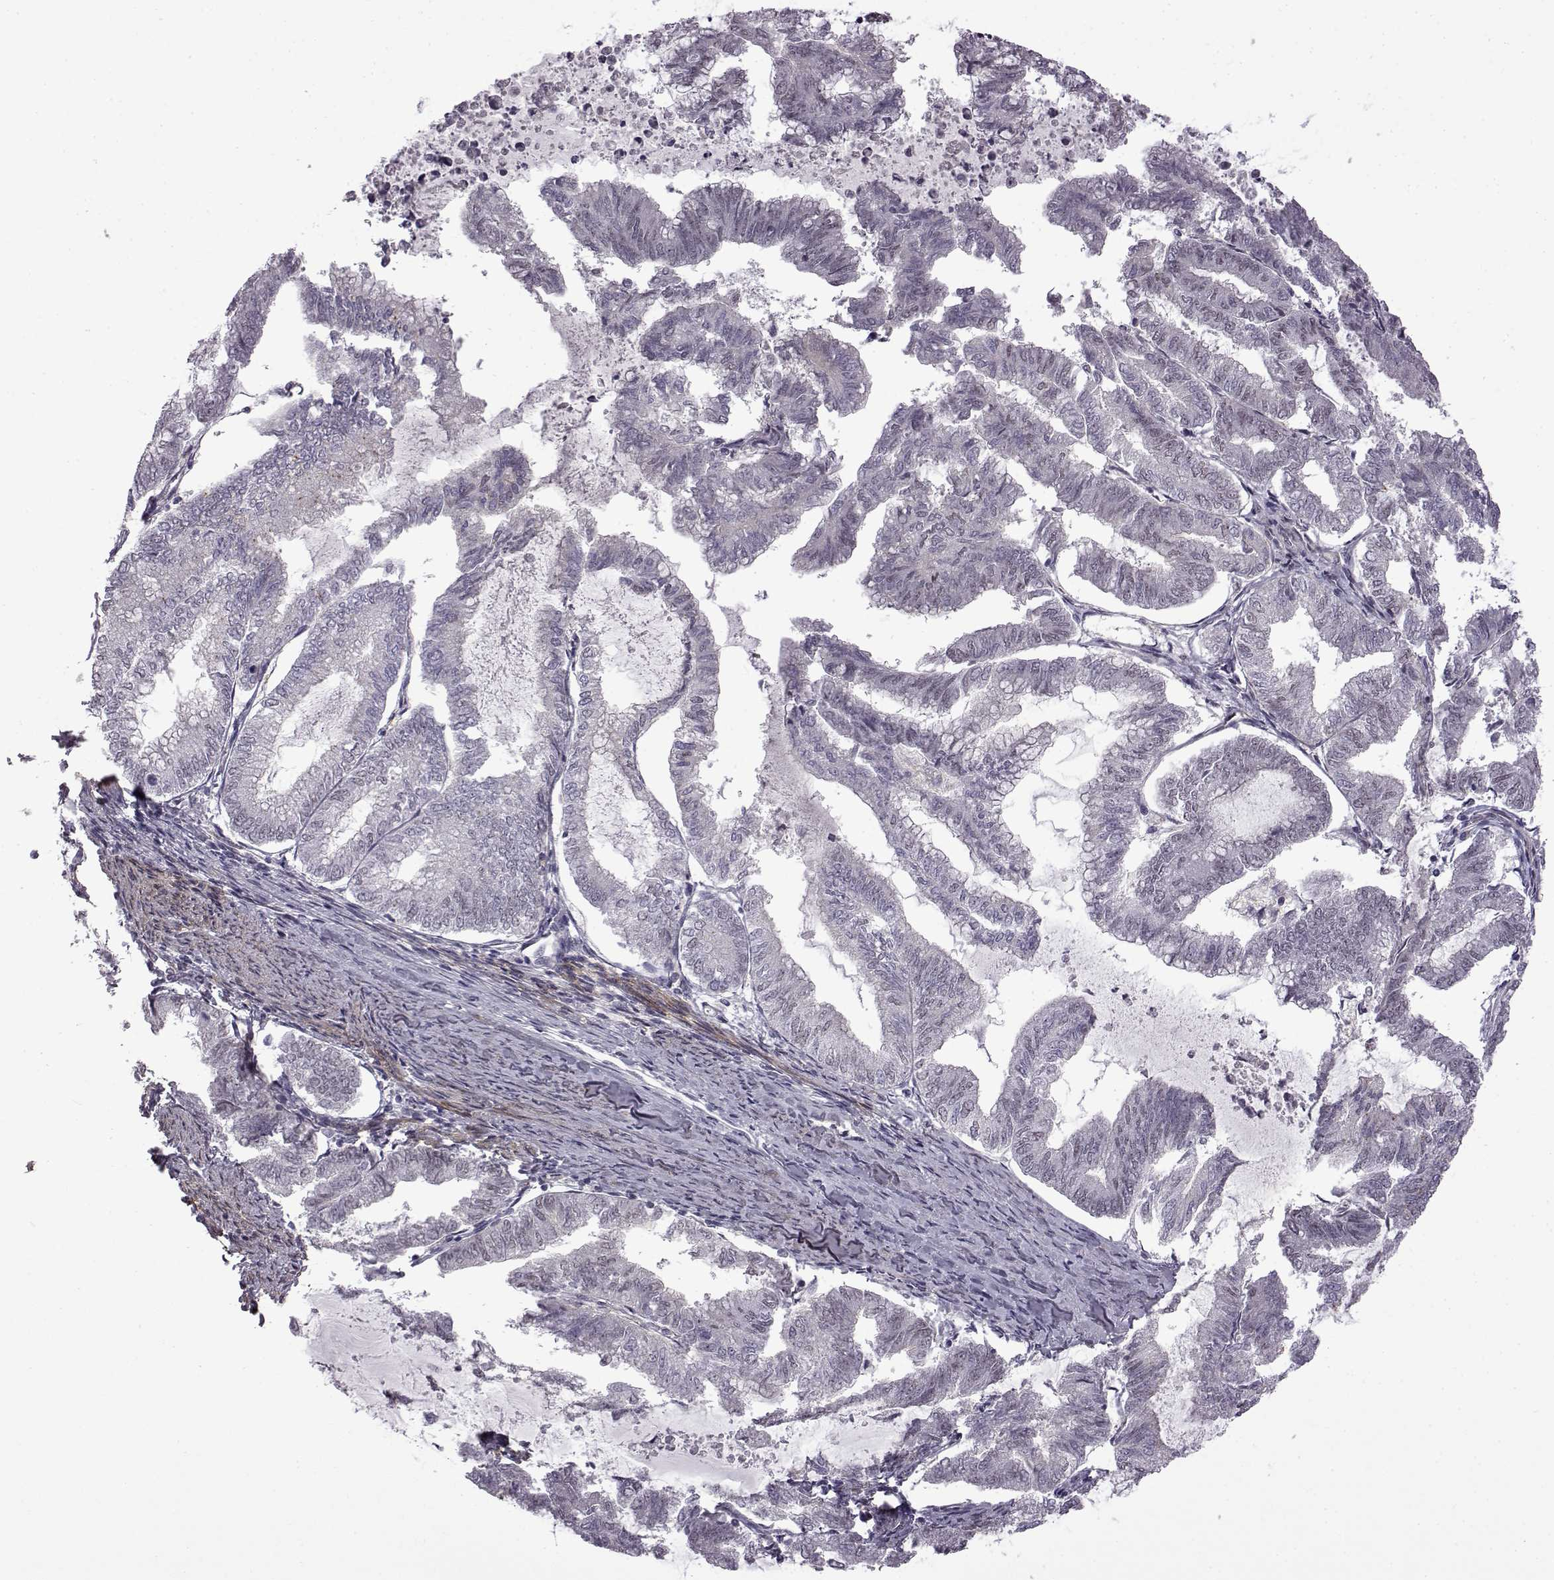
{"staining": {"intensity": "negative", "quantity": "none", "location": "none"}, "tissue": "endometrial cancer", "cell_type": "Tumor cells", "image_type": "cancer", "snomed": [{"axis": "morphology", "description": "Adenocarcinoma, NOS"}, {"axis": "topography", "description": "Endometrium"}], "caption": "High magnification brightfield microscopy of endometrial adenocarcinoma stained with DAB (brown) and counterstained with hematoxylin (blue): tumor cells show no significant positivity. (DAB IHC with hematoxylin counter stain).", "gene": "SYNPO2", "patient": {"sex": "female", "age": 79}}